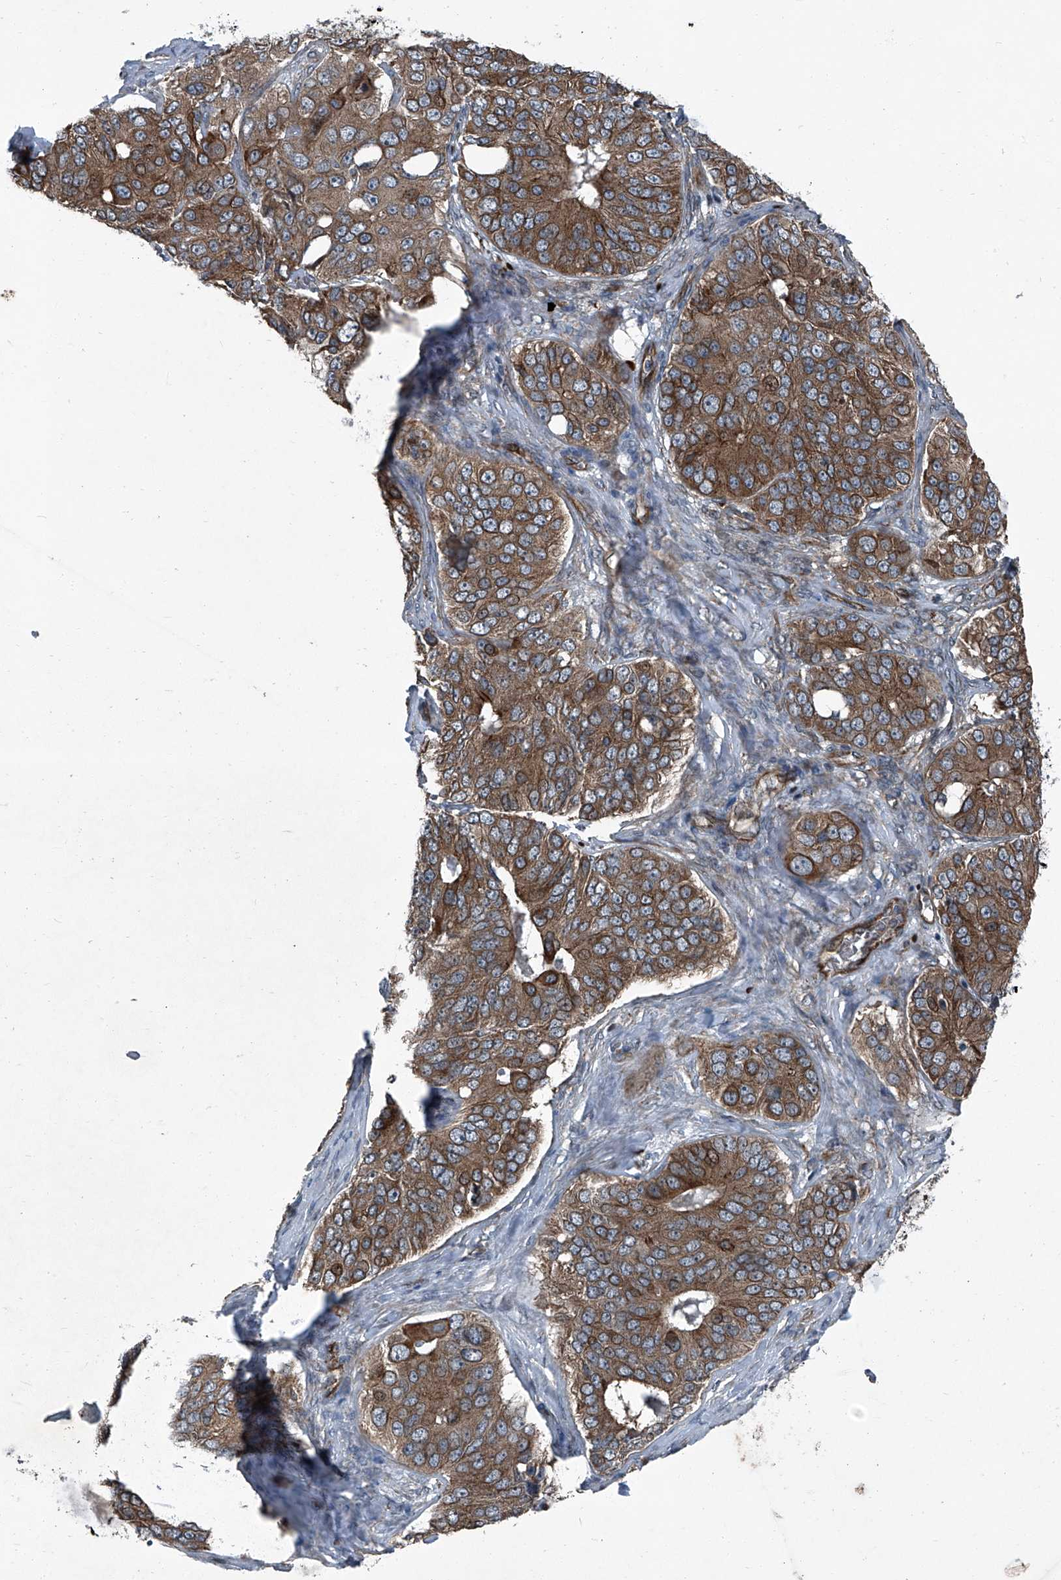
{"staining": {"intensity": "moderate", "quantity": ">75%", "location": "cytoplasmic/membranous"}, "tissue": "ovarian cancer", "cell_type": "Tumor cells", "image_type": "cancer", "snomed": [{"axis": "morphology", "description": "Carcinoma, endometroid"}, {"axis": "topography", "description": "Ovary"}], "caption": "Endometroid carcinoma (ovarian) stained with a protein marker reveals moderate staining in tumor cells.", "gene": "SENP2", "patient": {"sex": "female", "age": 51}}